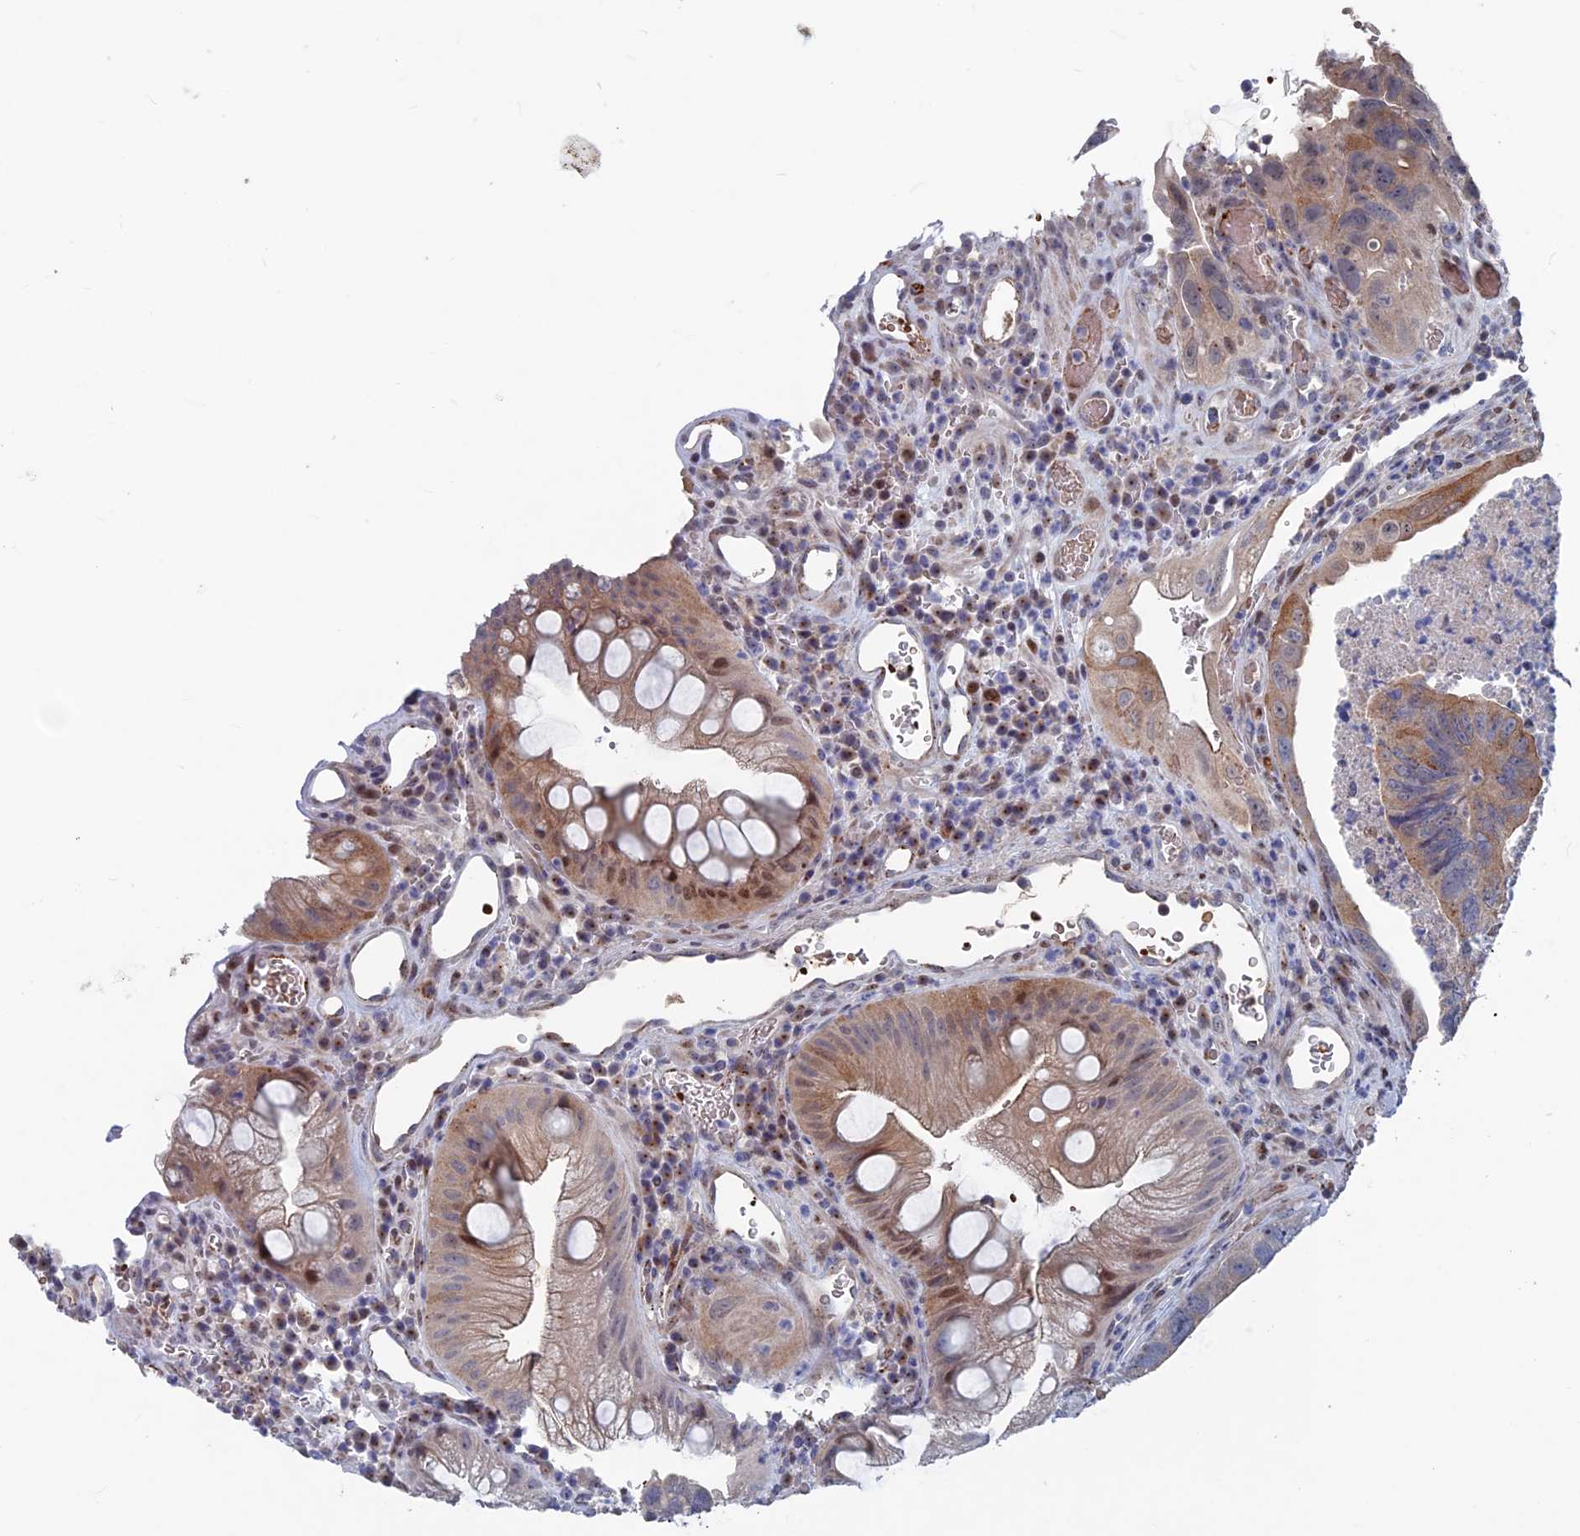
{"staining": {"intensity": "weak", "quantity": "<25%", "location": "cytoplasmic/membranous"}, "tissue": "colorectal cancer", "cell_type": "Tumor cells", "image_type": "cancer", "snomed": [{"axis": "morphology", "description": "Adenocarcinoma, NOS"}, {"axis": "topography", "description": "Rectum"}], "caption": "Tumor cells show no significant protein staining in adenocarcinoma (colorectal). Nuclei are stained in blue.", "gene": "SH3D21", "patient": {"sex": "male", "age": 63}}